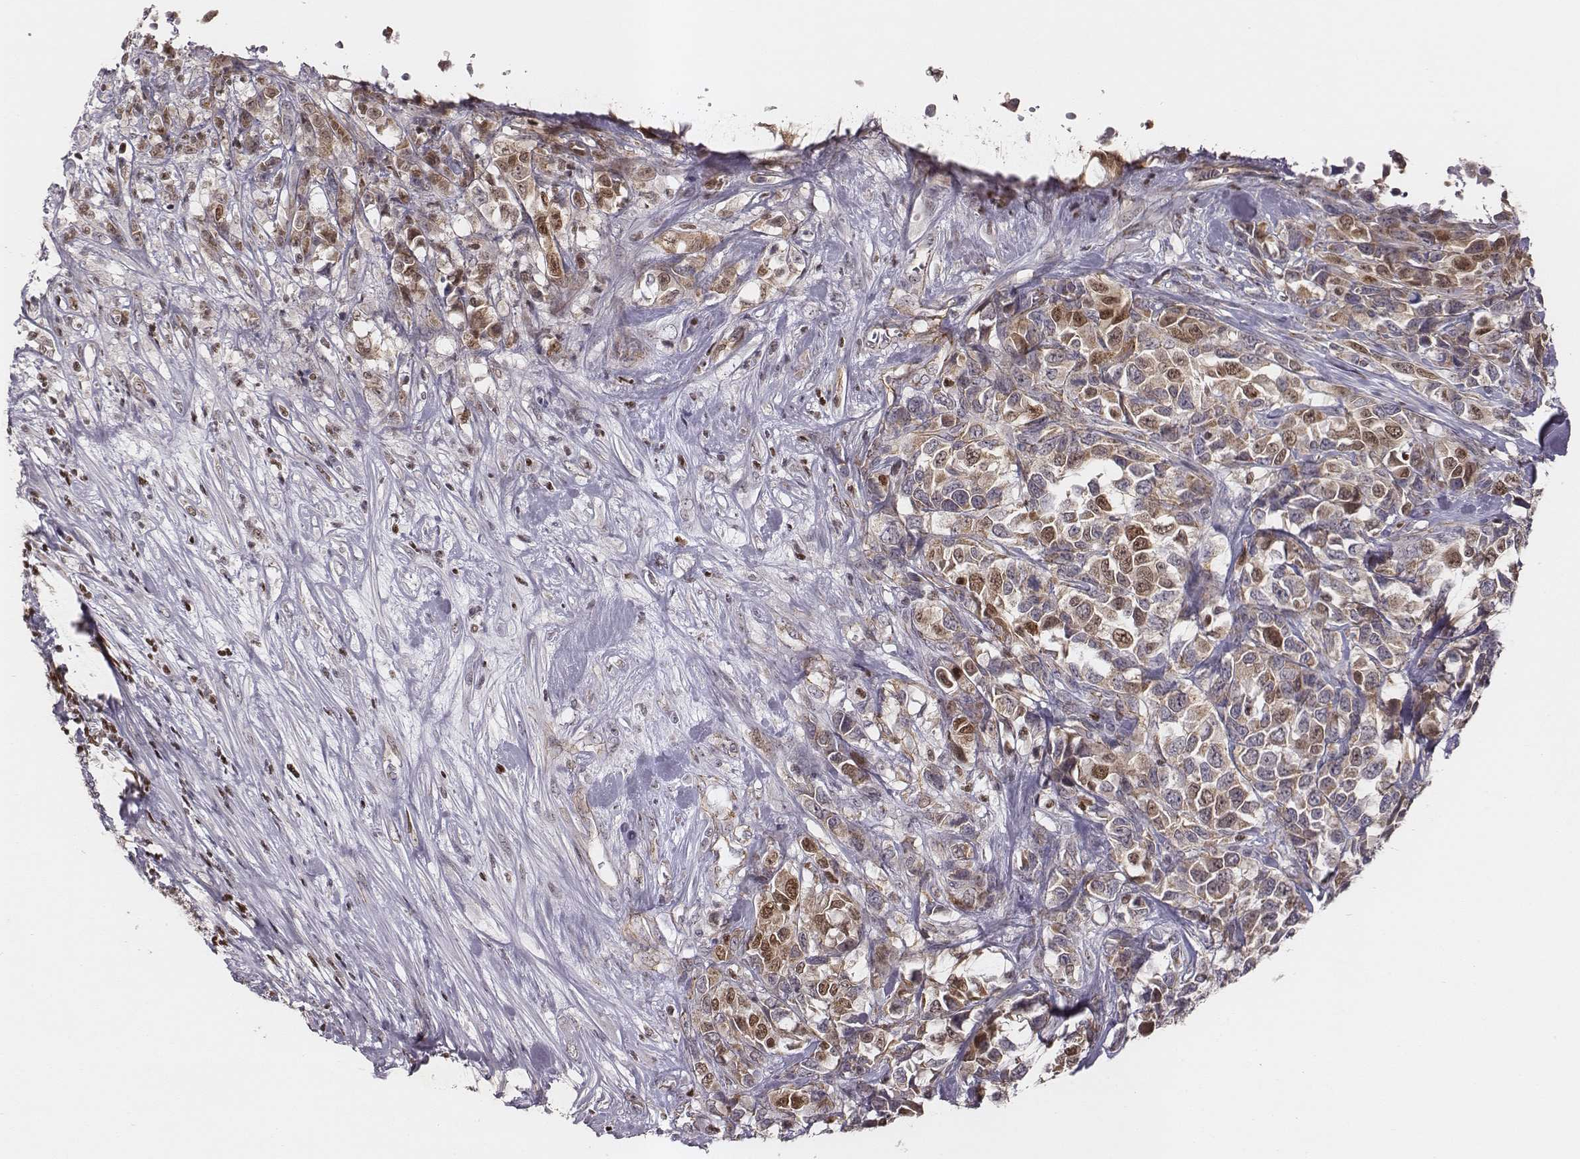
{"staining": {"intensity": "moderate", "quantity": ">75%", "location": "cytoplasmic/membranous,nuclear"}, "tissue": "melanoma", "cell_type": "Tumor cells", "image_type": "cancer", "snomed": [{"axis": "morphology", "description": "Malignant melanoma, Metastatic site"}, {"axis": "topography", "description": "Skin"}], "caption": "Protein staining shows moderate cytoplasmic/membranous and nuclear staining in about >75% of tumor cells in melanoma. Nuclei are stained in blue.", "gene": "WDR59", "patient": {"sex": "male", "age": 84}}